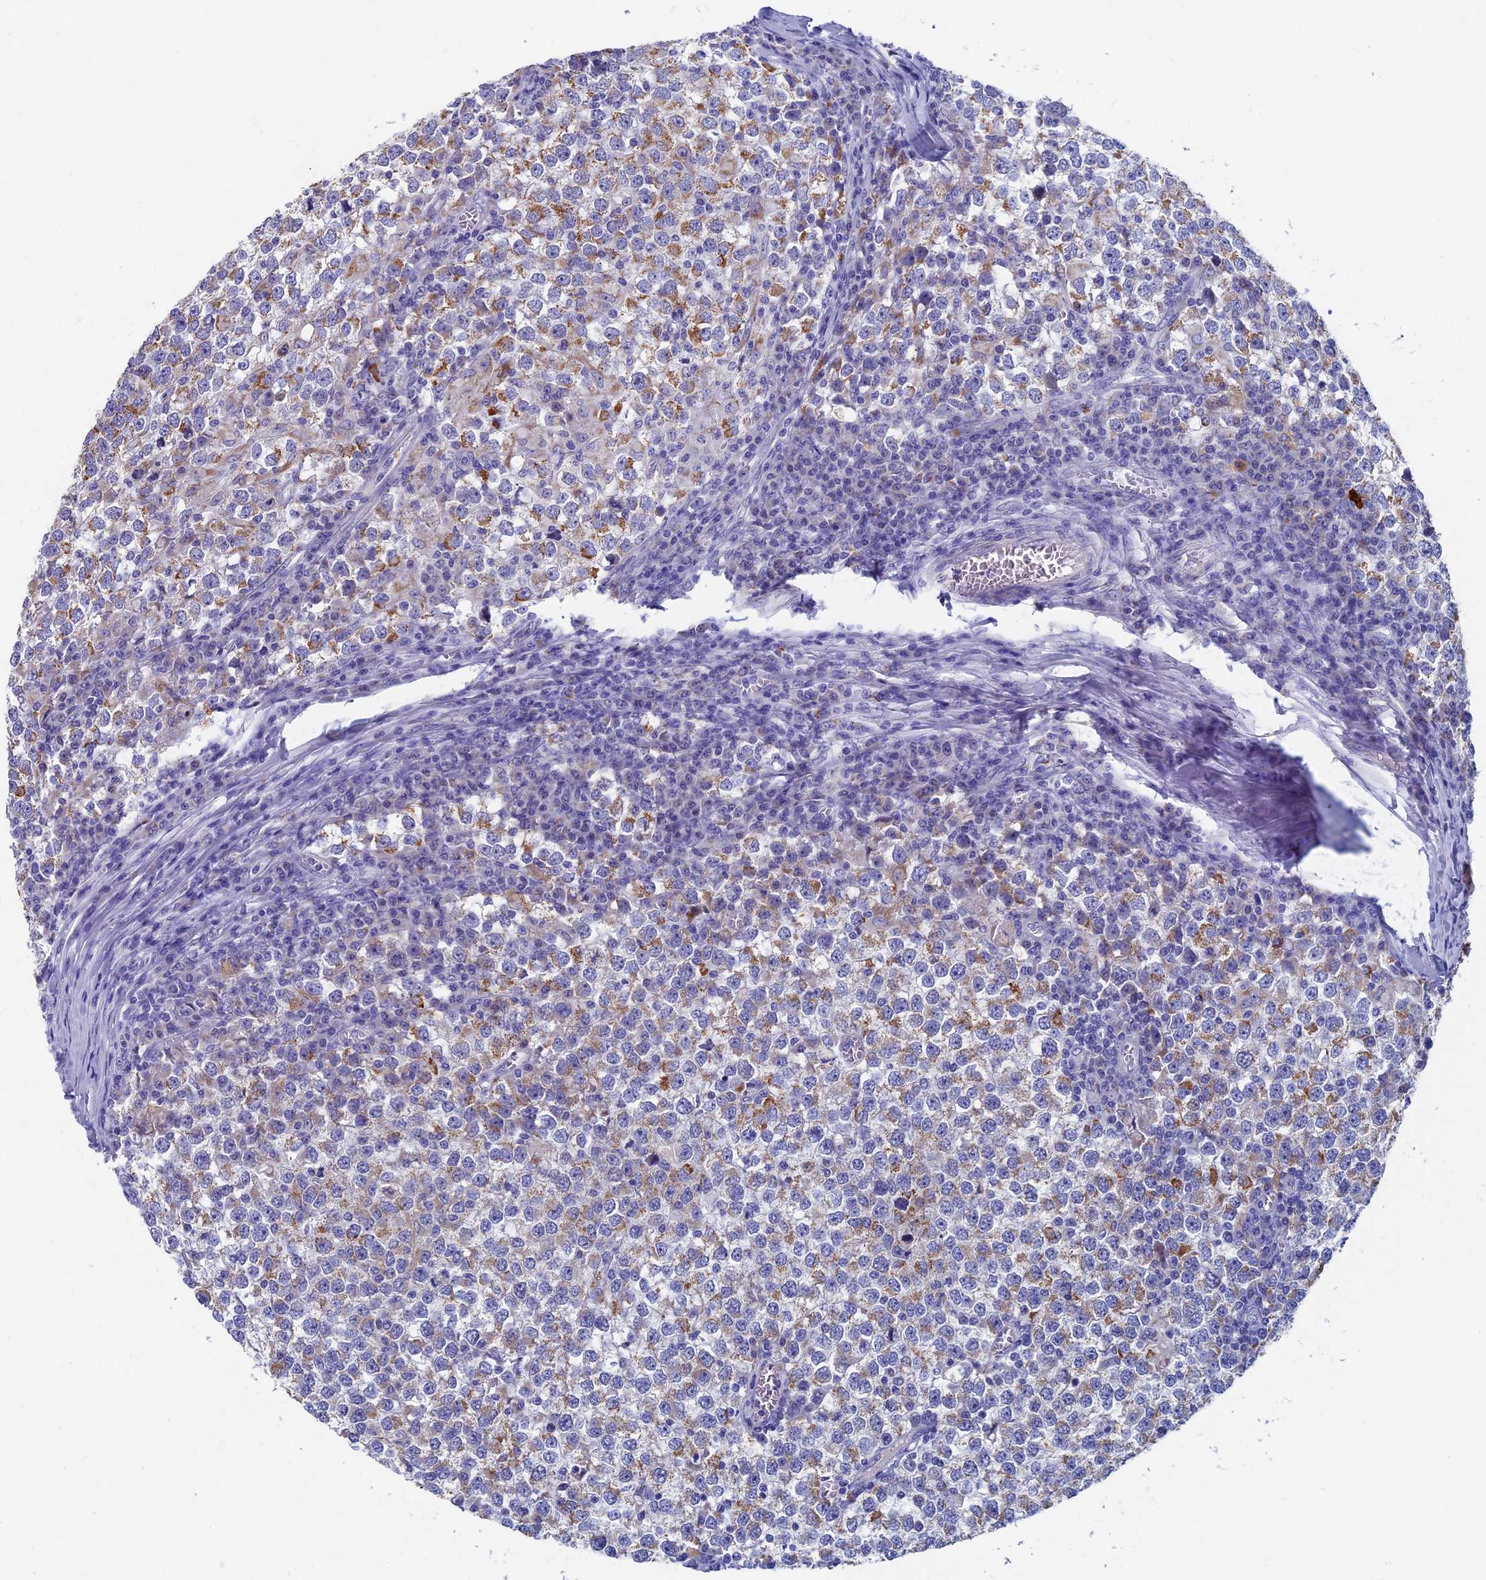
{"staining": {"intensity": "moderate", "quantity": "<25%", "location": "cytoplasmic/membranous"}, "tissue": "testis cancer", "cell_type": "Tumor cells", "image_type": "cancer", "snomed": [{"axis": "morphology", "description": "Seminoma, NOS"}, {"axis": "topography", "description": "Testis"}], "caption": "Moderate cytoplasmic/membranous staining is identified in approximately <25% of tumor cells in seminoma (testis).", "gene": "OAT", "patient": {"sex": "male", "age": 65}}